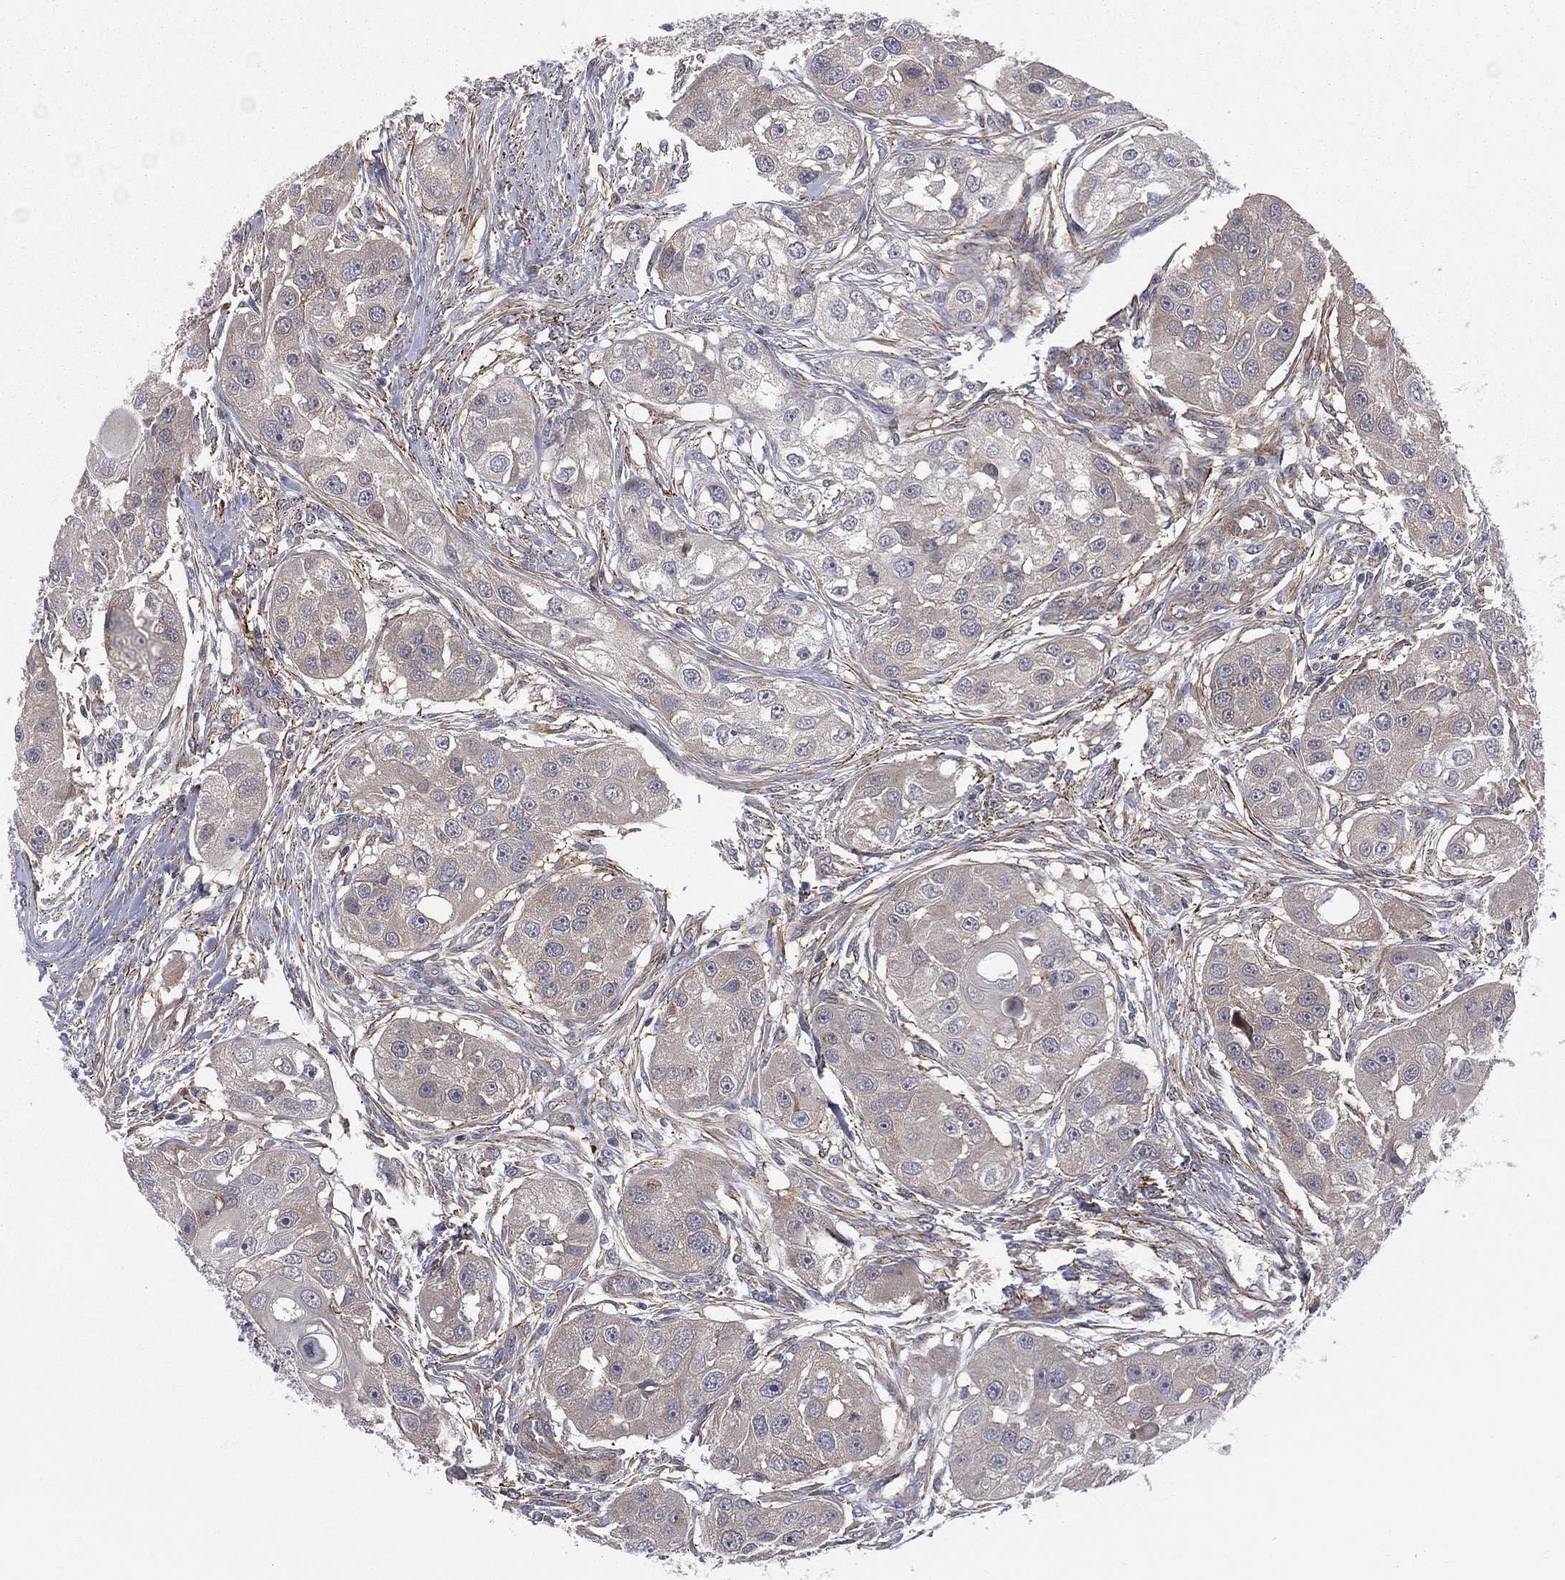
{"staining": {"intensity": "weak", "quantity": "25%-75%", "location": "cytoplasmic/membranous"}, "tissue": "head and neck cancer", "cell_type": "Tumor cells", "image_type": "cancer", "snomed": [{"axis": "morphology", "description": "Normal tissue, NOS"}, {"axis": "morphology", "description": "Squamous cell carcinoma, NOS"}, {"axis": "topography", "description": "Skeletal muscle"}, {"axis": "topography", "description": "Head-Neck"}], "caption": "Tumor cells demonstrate weak cytoplasmic/membranous positivity in about 25%-75% of cells in head and neck squamous cell carcinoma. (IHC, brightfield microscopy, high magnification).", "gene": "POMZP3", "patient": {"sex": "male", "age": 51}}